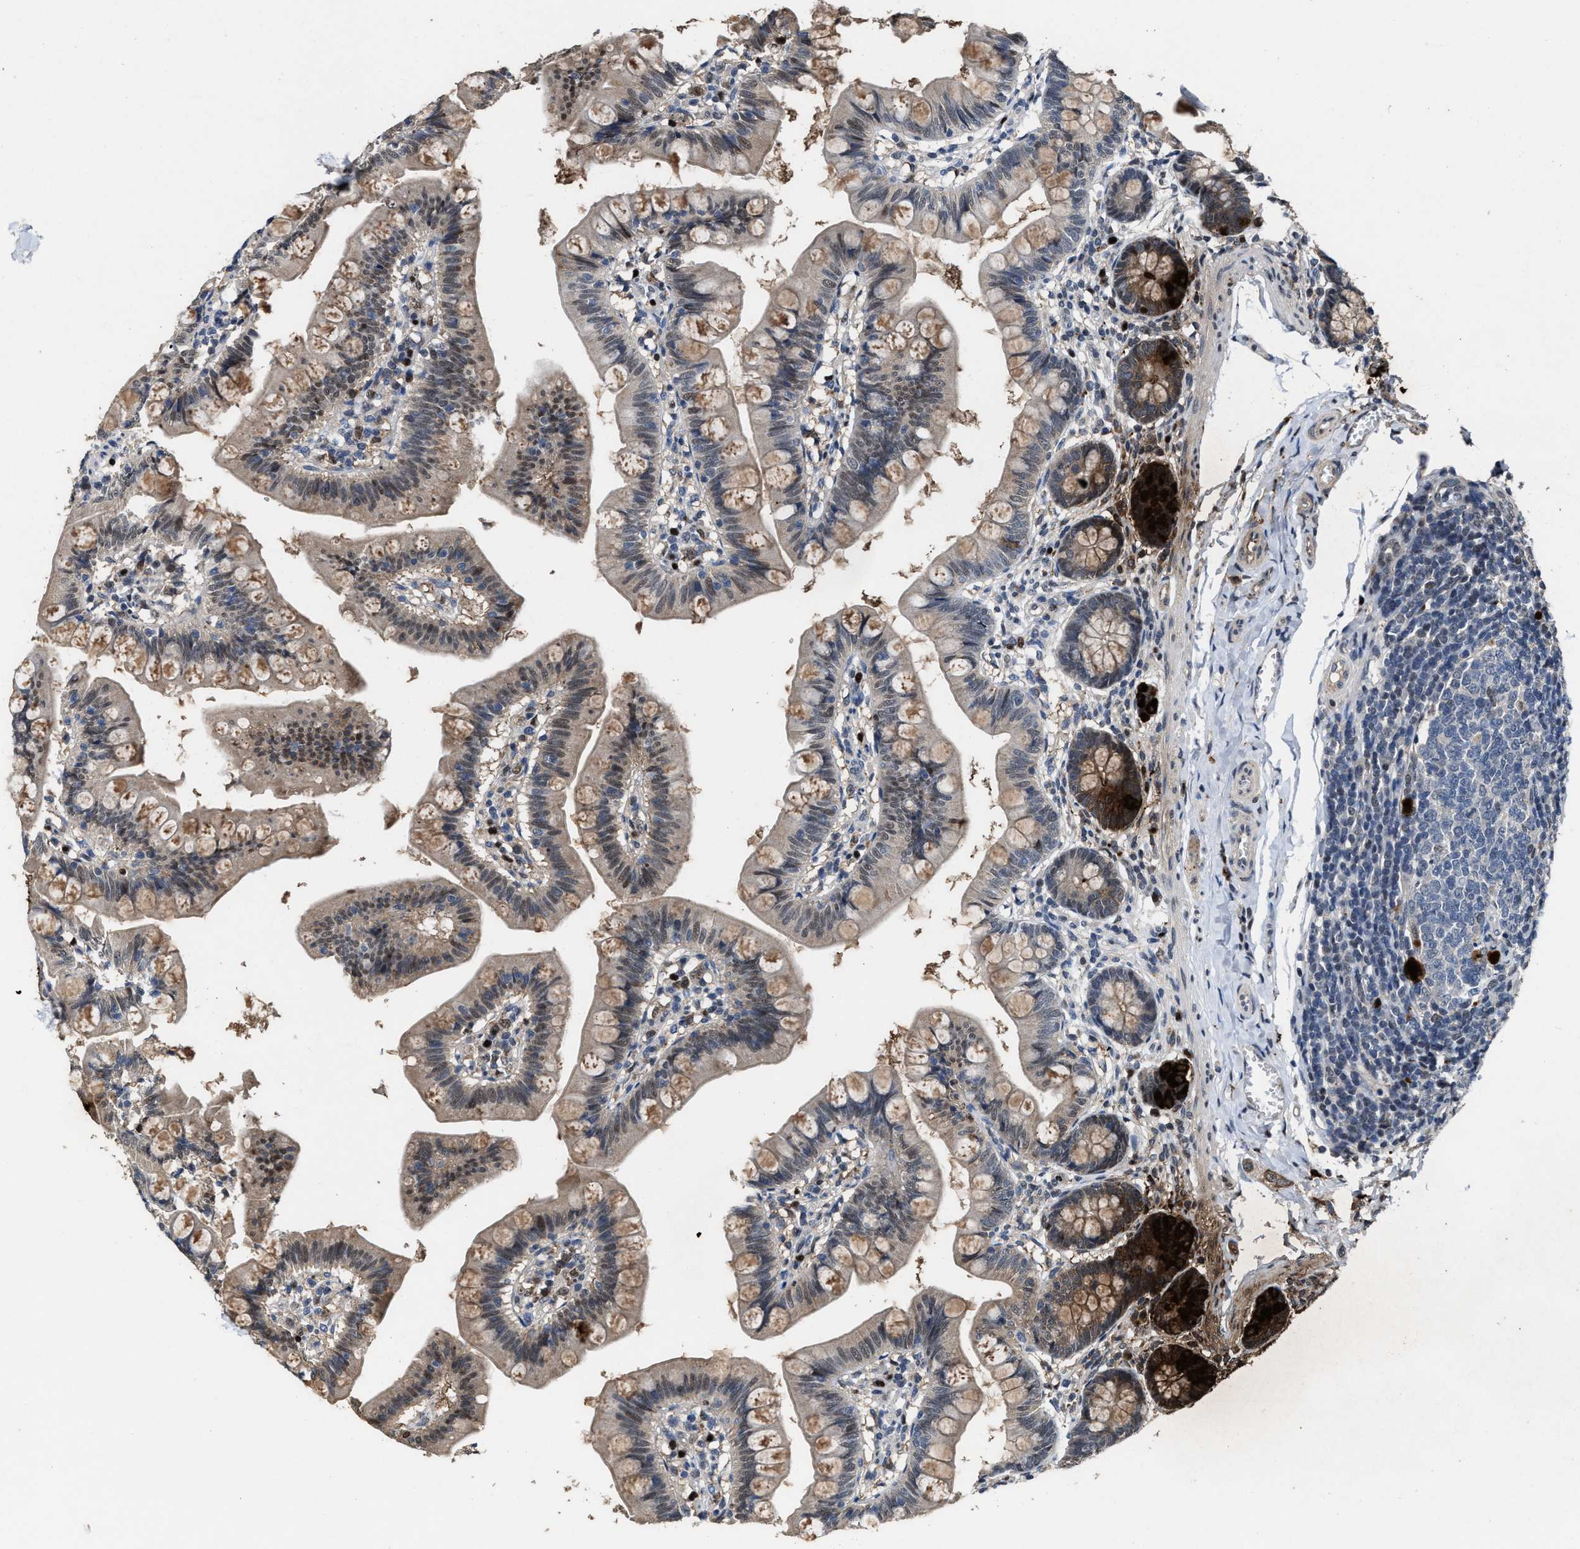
{"staining": {"intensity": "moderate", "quantity": "25%-75%", "location": "cytoplasmic/membranous,nuclear"}, "tissue": "small intestine", "cell_type": "Glandular cells", "image_type": "normal", "snomed": [{"axis": "morphology", "description": "Normal tissue, NOS"}, {"axis": "topography", "description": "Small intestine"}], "caption": "Glandular cells reveal moderate cytoplasmic/membranous,nuclear positivity in about 25%-75% of cells in unremarkable small intestine. The staining was performed using DAB, with brown indicating positive protein expression. Nuclei are stained blue with hematoxylin.", "gene": "ZNF20", "patient": {"sex": "male", "age": 7}}